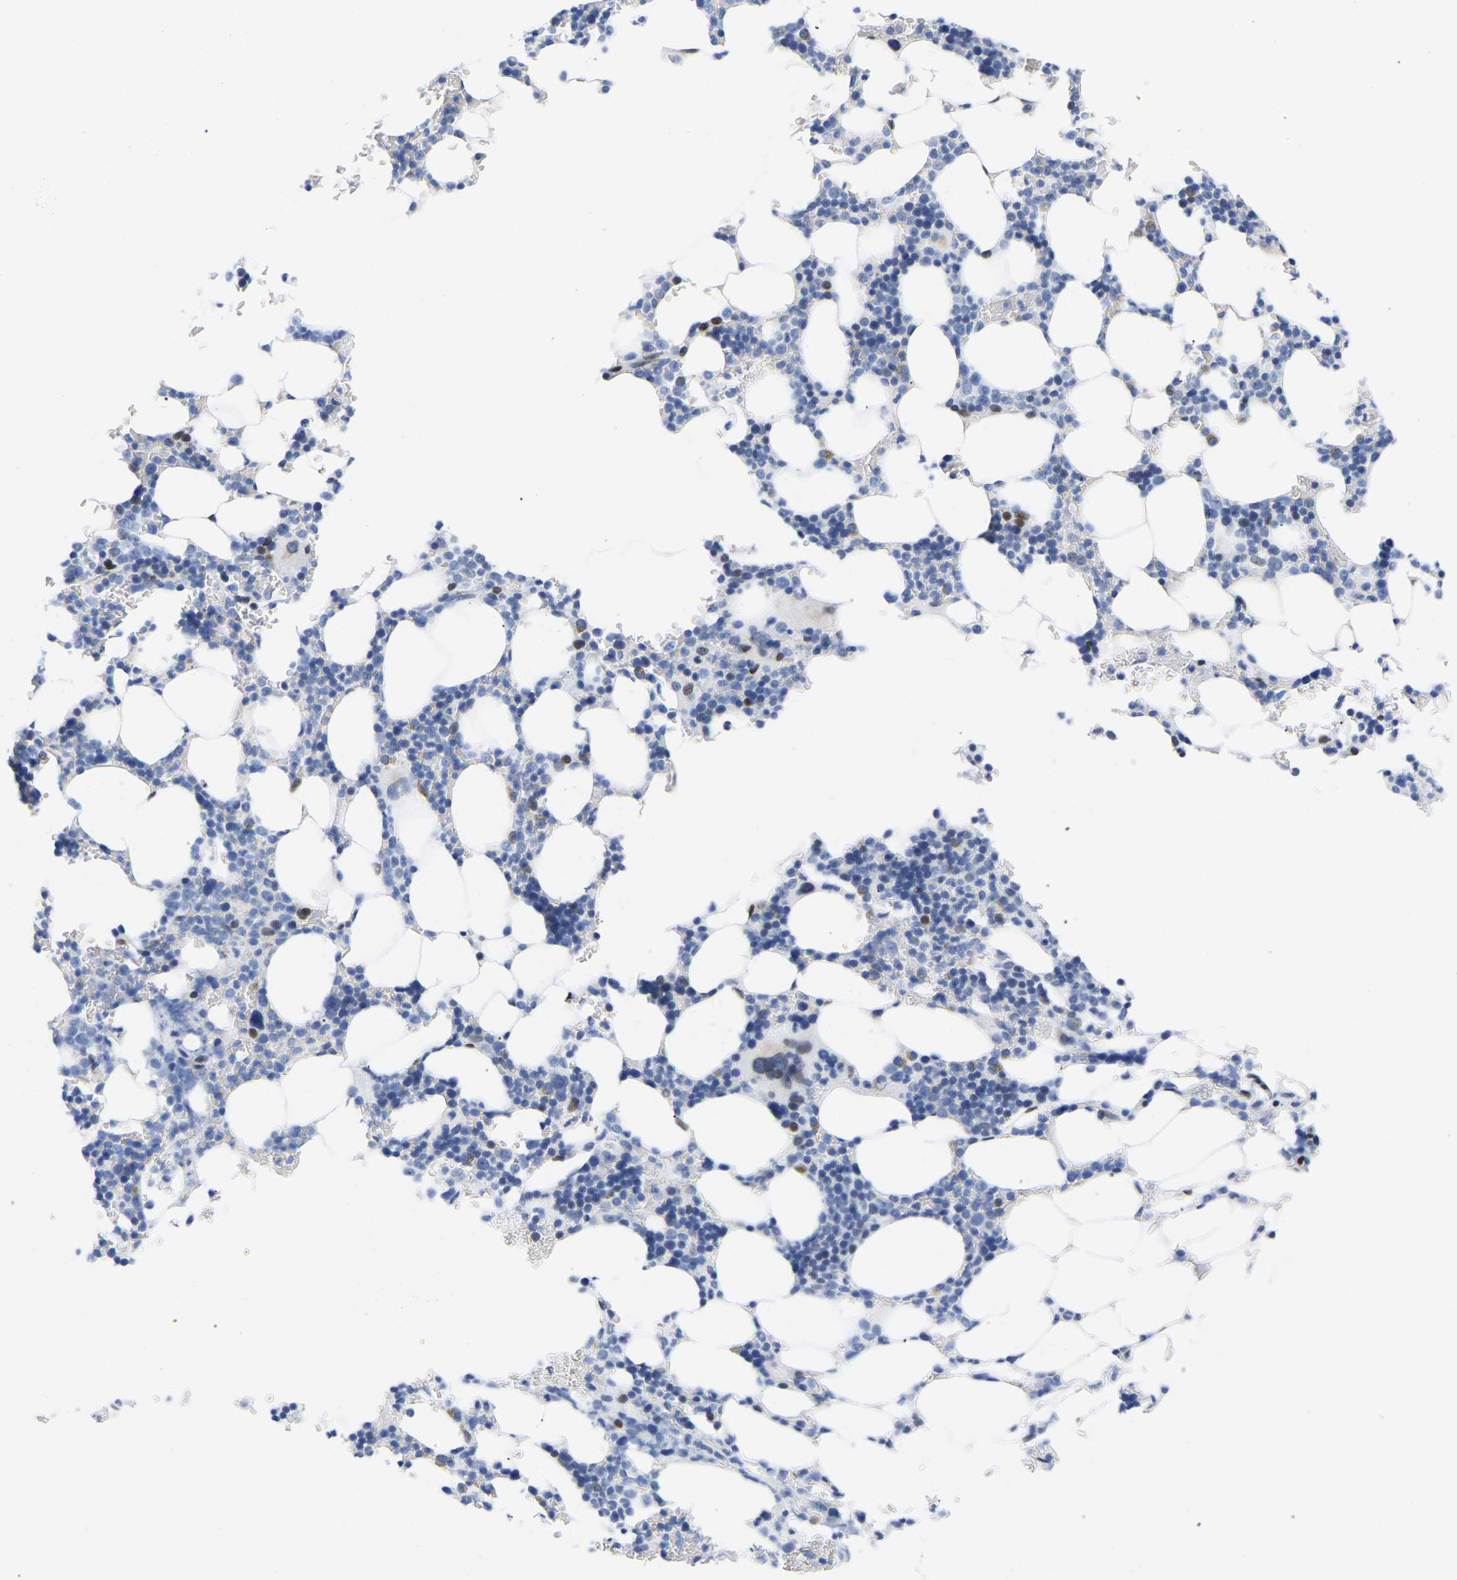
{"staining": {"intensity": "moderate", "quantity": "<25%", "location": "nuclear"}, "tissue": "bone marrow", "cell_type": "Hematopoietic cells", "image_type": "normal", "snomed": [{"axis": "morphology", "description": "Normal tissue, NOS"}, {"axis": "topography", "description": "Bone marrow"}], "caption": "Moderate nuclear protein staining is present in approximately <25% of hematopoietic cells in bone marrow. The staining was performed using DAB (3,3'-diaminobenzidine) to visualize the protein expression in brown, while the nuclei were stained in blue with hematoxylin (Magnification: 20x).", "gene": "UPK3A", "patient": {"sex": "female", "age": 81}}